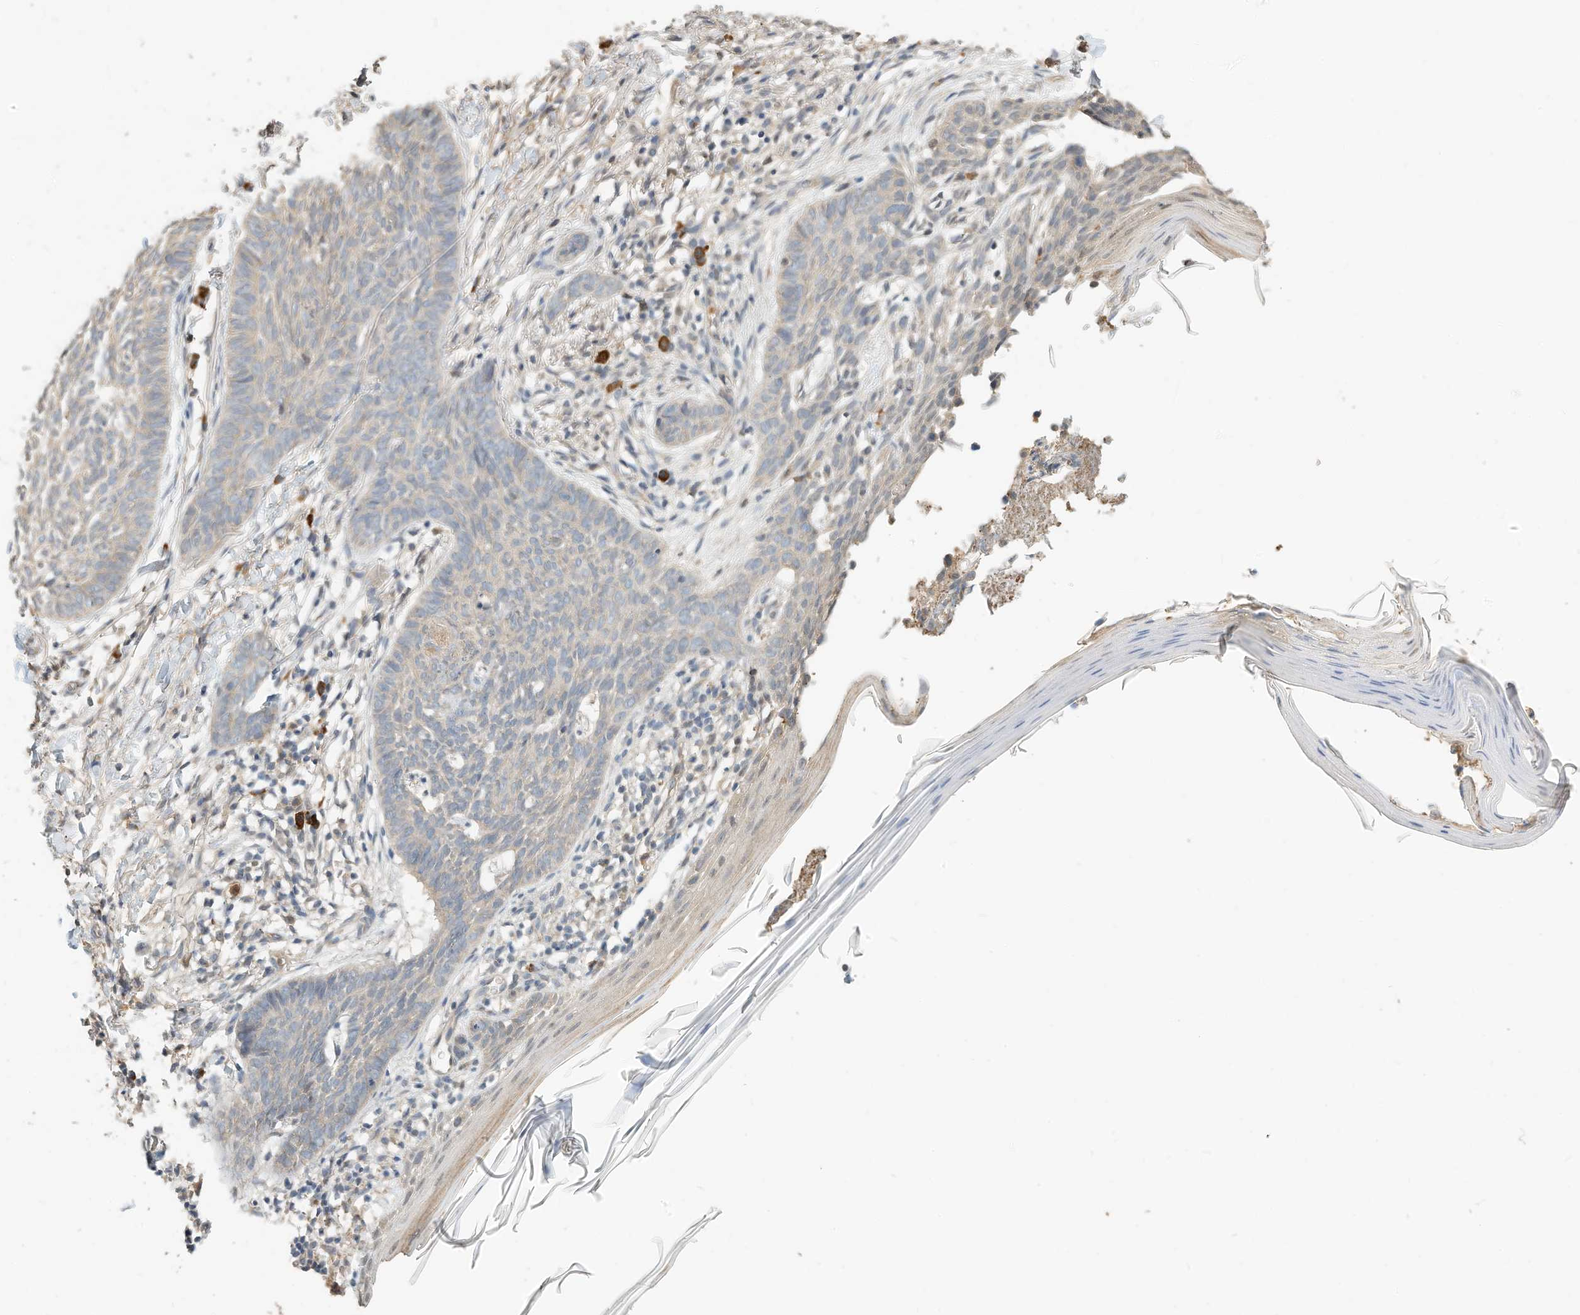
{"staining": {"intensity": "negative", "quantity": "none", "location": "none"}, "tissue": "skin cancer", "cell_type": "Tumor cells", "image_type": "cancer", "snomed": [{"axis": "morphology", "description": "Normal tissue, NOS"}, {"axis": "morphology", "description": "Basal cell carcinoma"}, {"axis": "topography", "description": "Skin"}], "caption": "Tumor cells show no significant positivity in skin cancer.", "gene": "OFD1", "patient": {"sex": "male", "age": 50}}